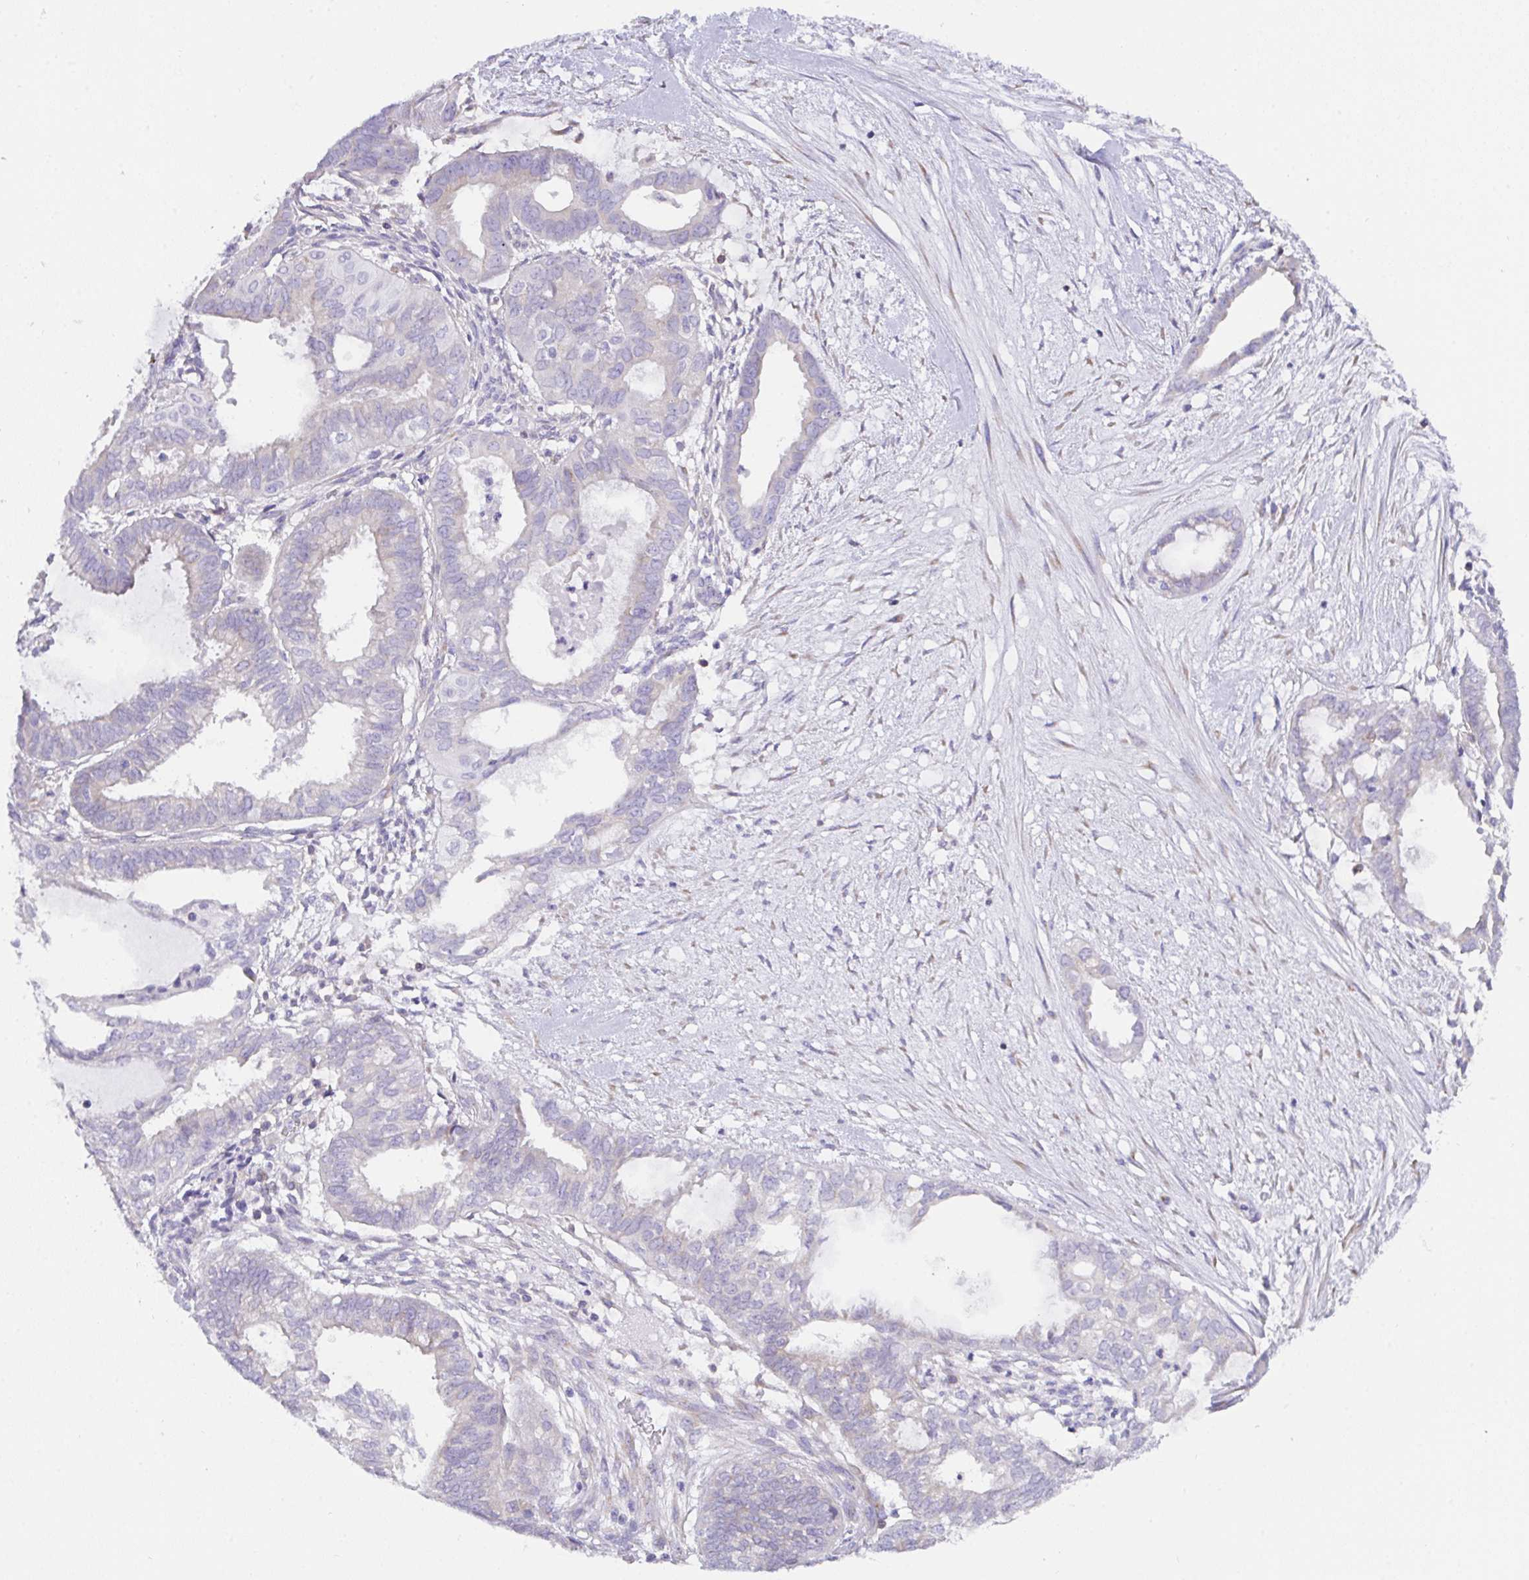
{"staining": {"intensity": "negative", "quantity": "none", "location": "none"}, "tissue": "ovarian cancer", "cell_type": "Tumor cells", "image_type": "cancer", "snomed": [{"axis": "morphology", "description": "Carcinoma, endometroid"}, {"axis": "topography", "description": "Ovary"}], "caption": "The immunohistochemistry photomicrograph has no significant expression in tumor cells of endometroid carcinoma (ovarian) tissue.", "gene": "MIA3", "patient": {"sex": "female", "age": 64}}